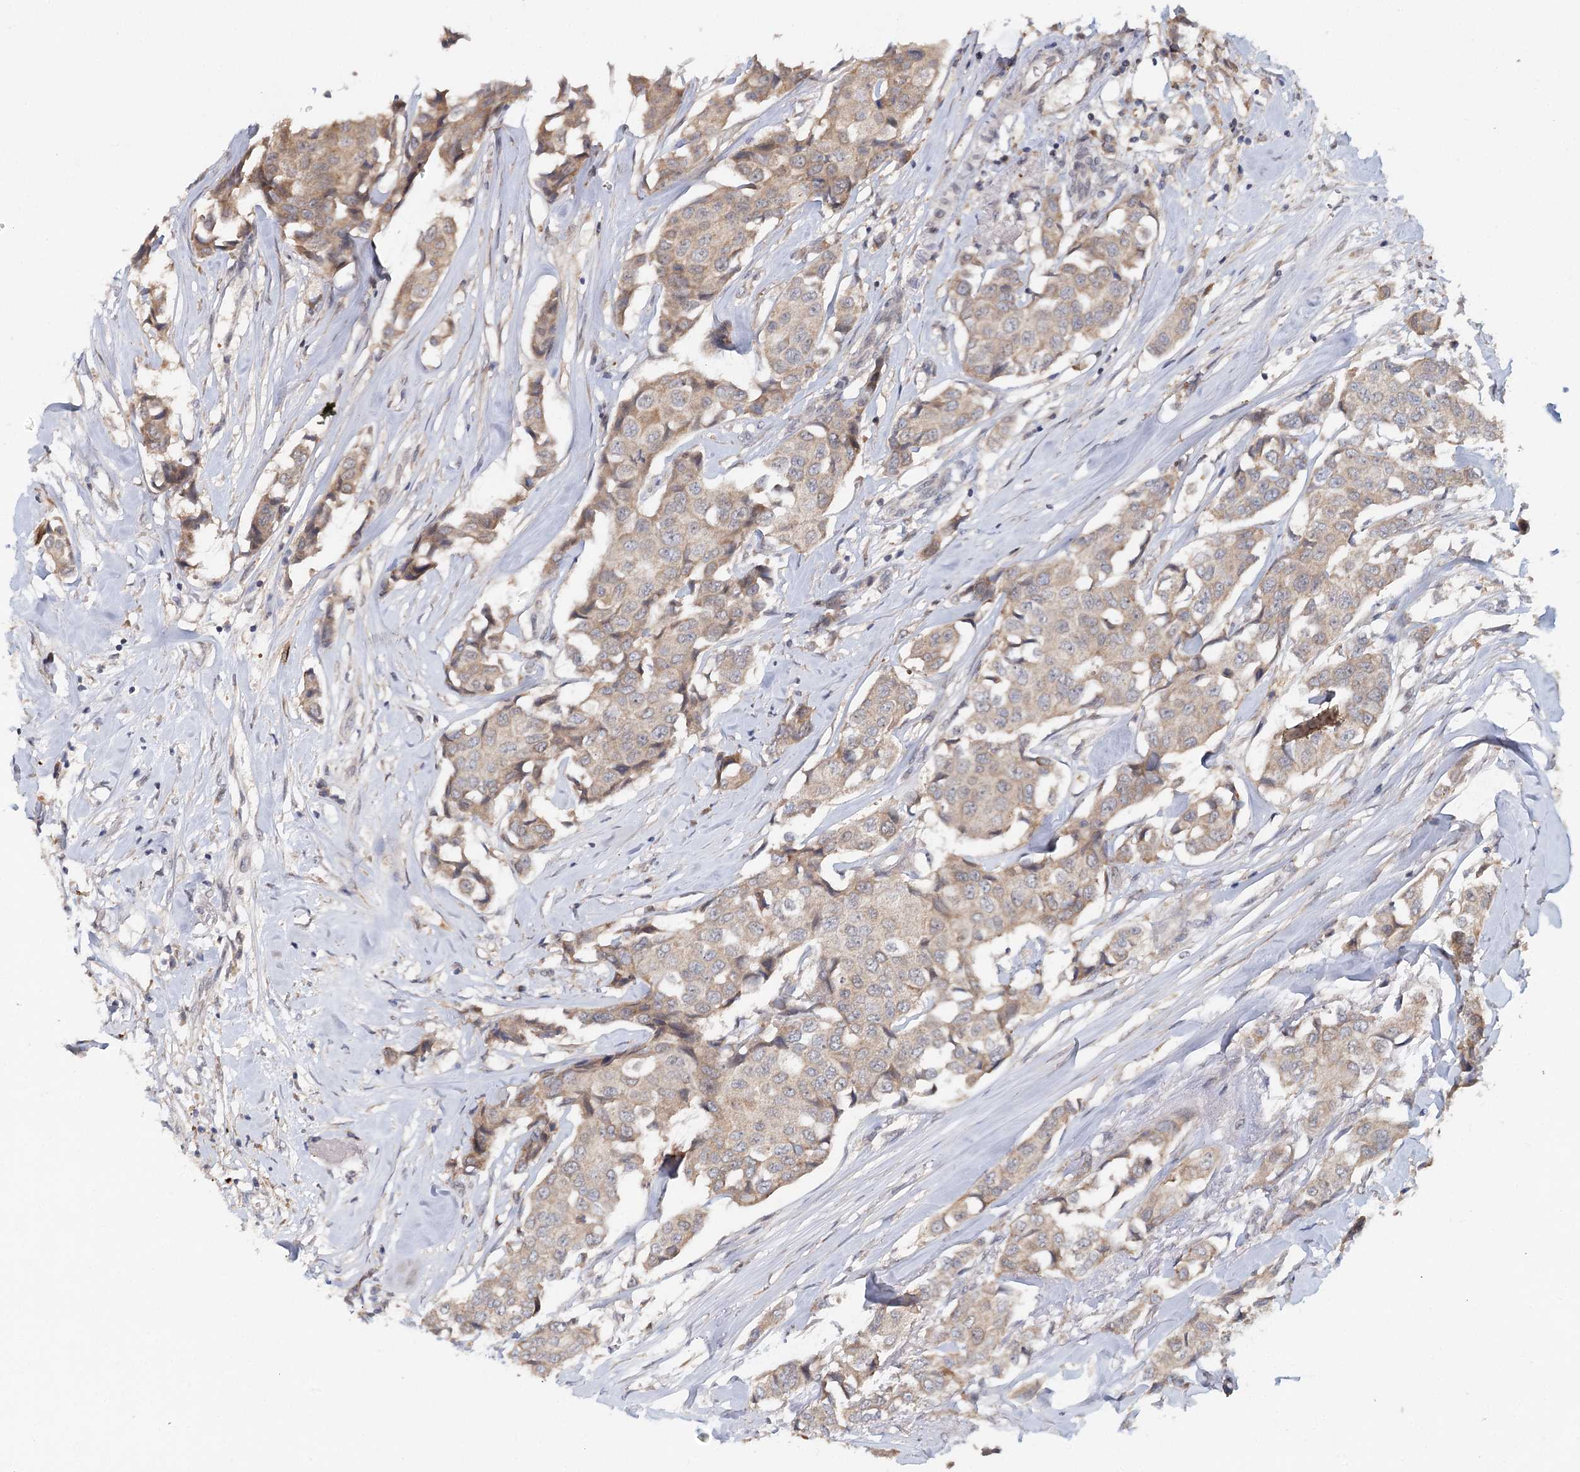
{"staining": {"intensity": "weak", "quantity": ">75%", "location": "cytoplasmic/membranous"}, "tissue": "breast cancer", "cell_type": "Tumor cells", "image_type": "cancer", "snomed": [{"axis": "morphology", "description": "Duct carcinoma"}, {"axis": "topography", "description": "Breast"}], "caption": "Breast invasive ductal carcinoma stained for a protein (brown) reveals weak cytoplasmic/membranous positive expression in approximately >75% of tumor cells.", "gene": "AP3B1", "patient": {"sex": "female", "age": 80}}